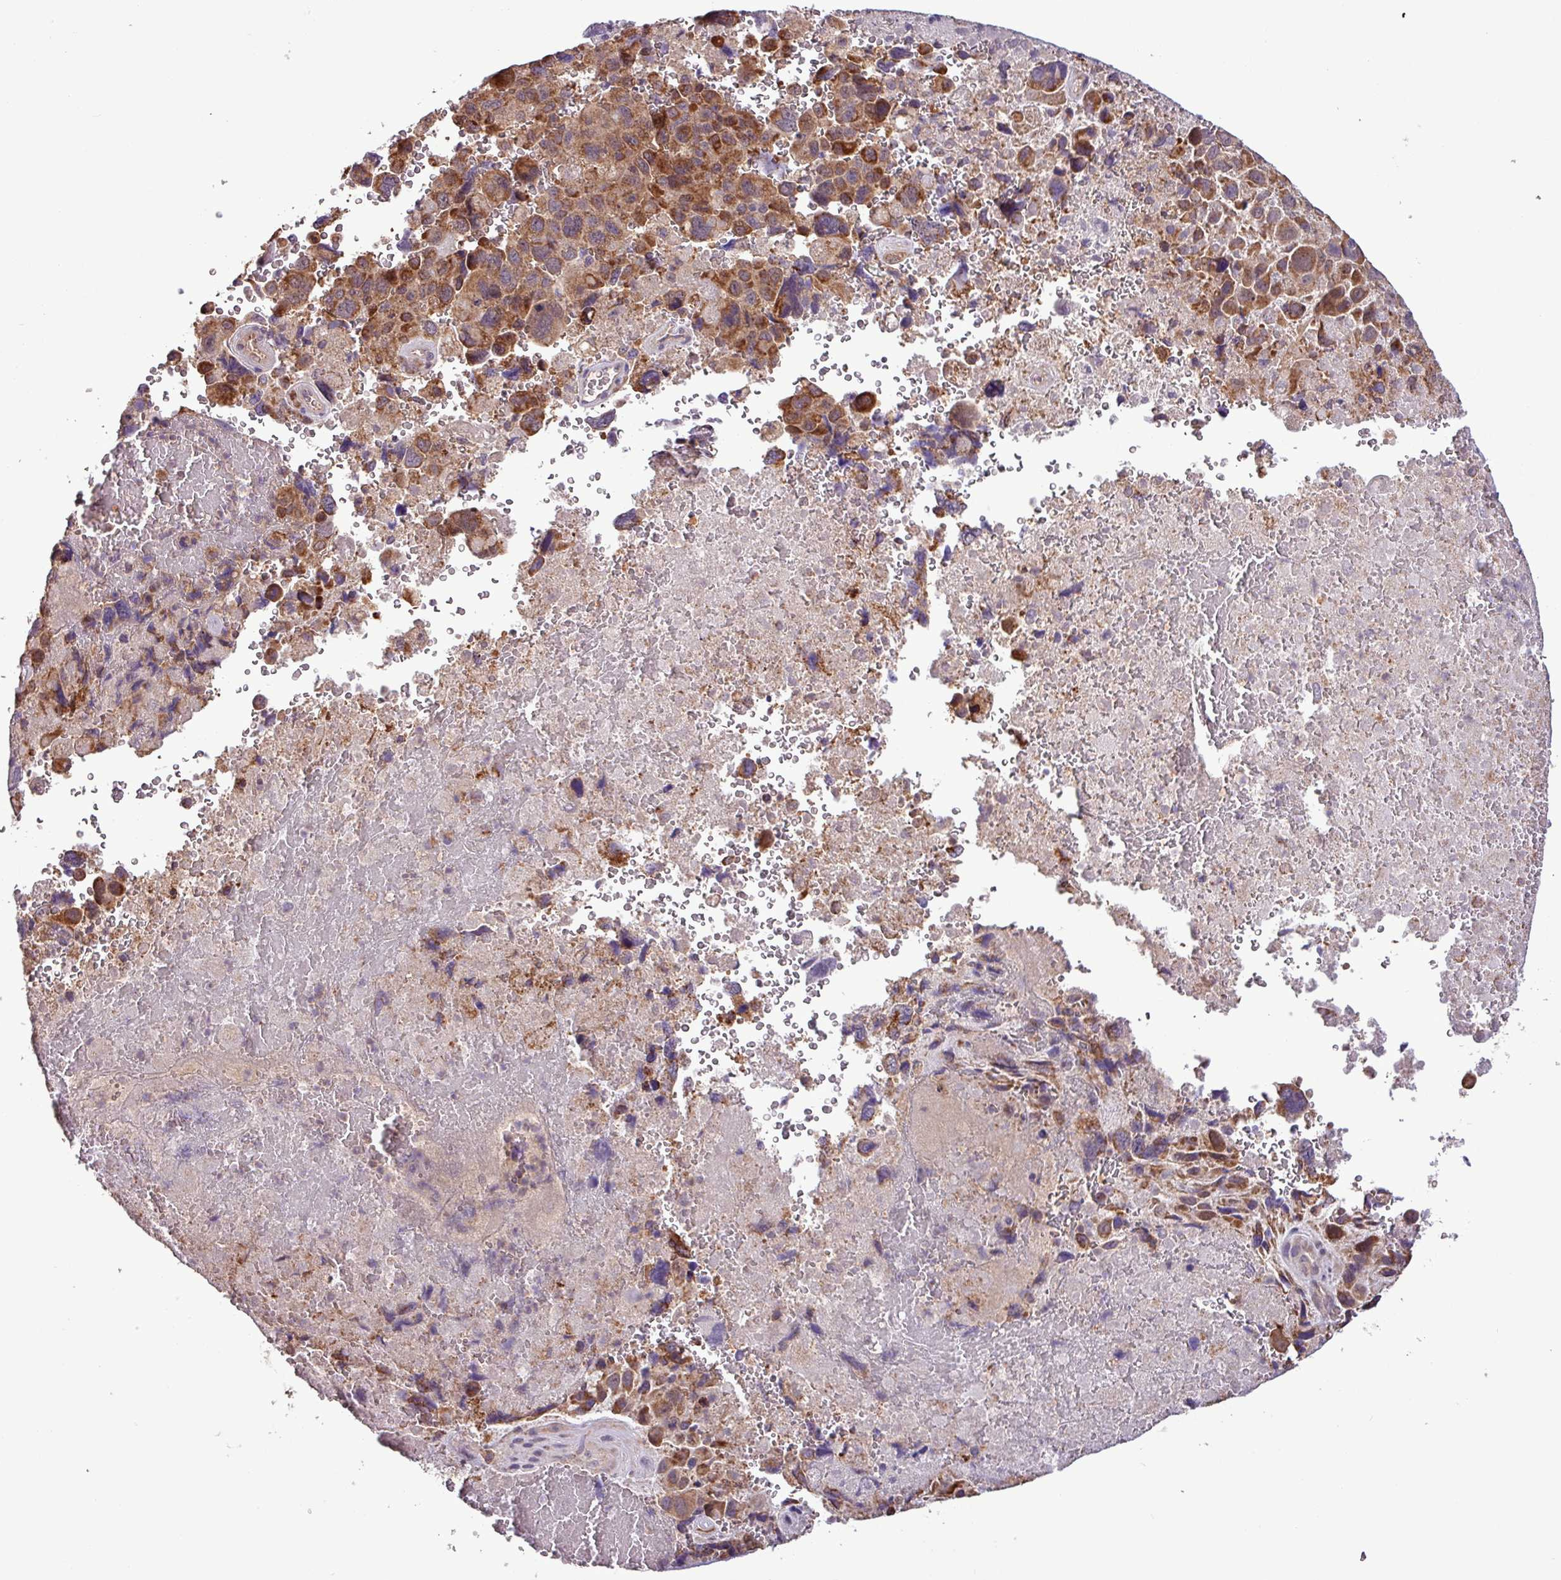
{"staining": {"intensity": "moderate", "quantity": ">75%", "location": "cytoplasmic/membranous"}, "tissue": "melanoma", "cell_type": "Tumor cells", "image_type": "cancer", "snomed": [{"axis": "morphology", "description": "Malignant melanoma, Metastatic site"}, {"axis": "topography", "description": "Brain"}], "caption": "Immunohistochemical staining of malignant melanoma (metastatic site) exhibits medium levels of moderate cytoplasmic/membranous positivity in about >75% of tumor cells. Using DAB (brown) and hematoxylin (blue) stains, captured at high magnification using brightfield microscopy.", "gene": "MCTP2", "patient": {"sex": "female", "age": 53}}